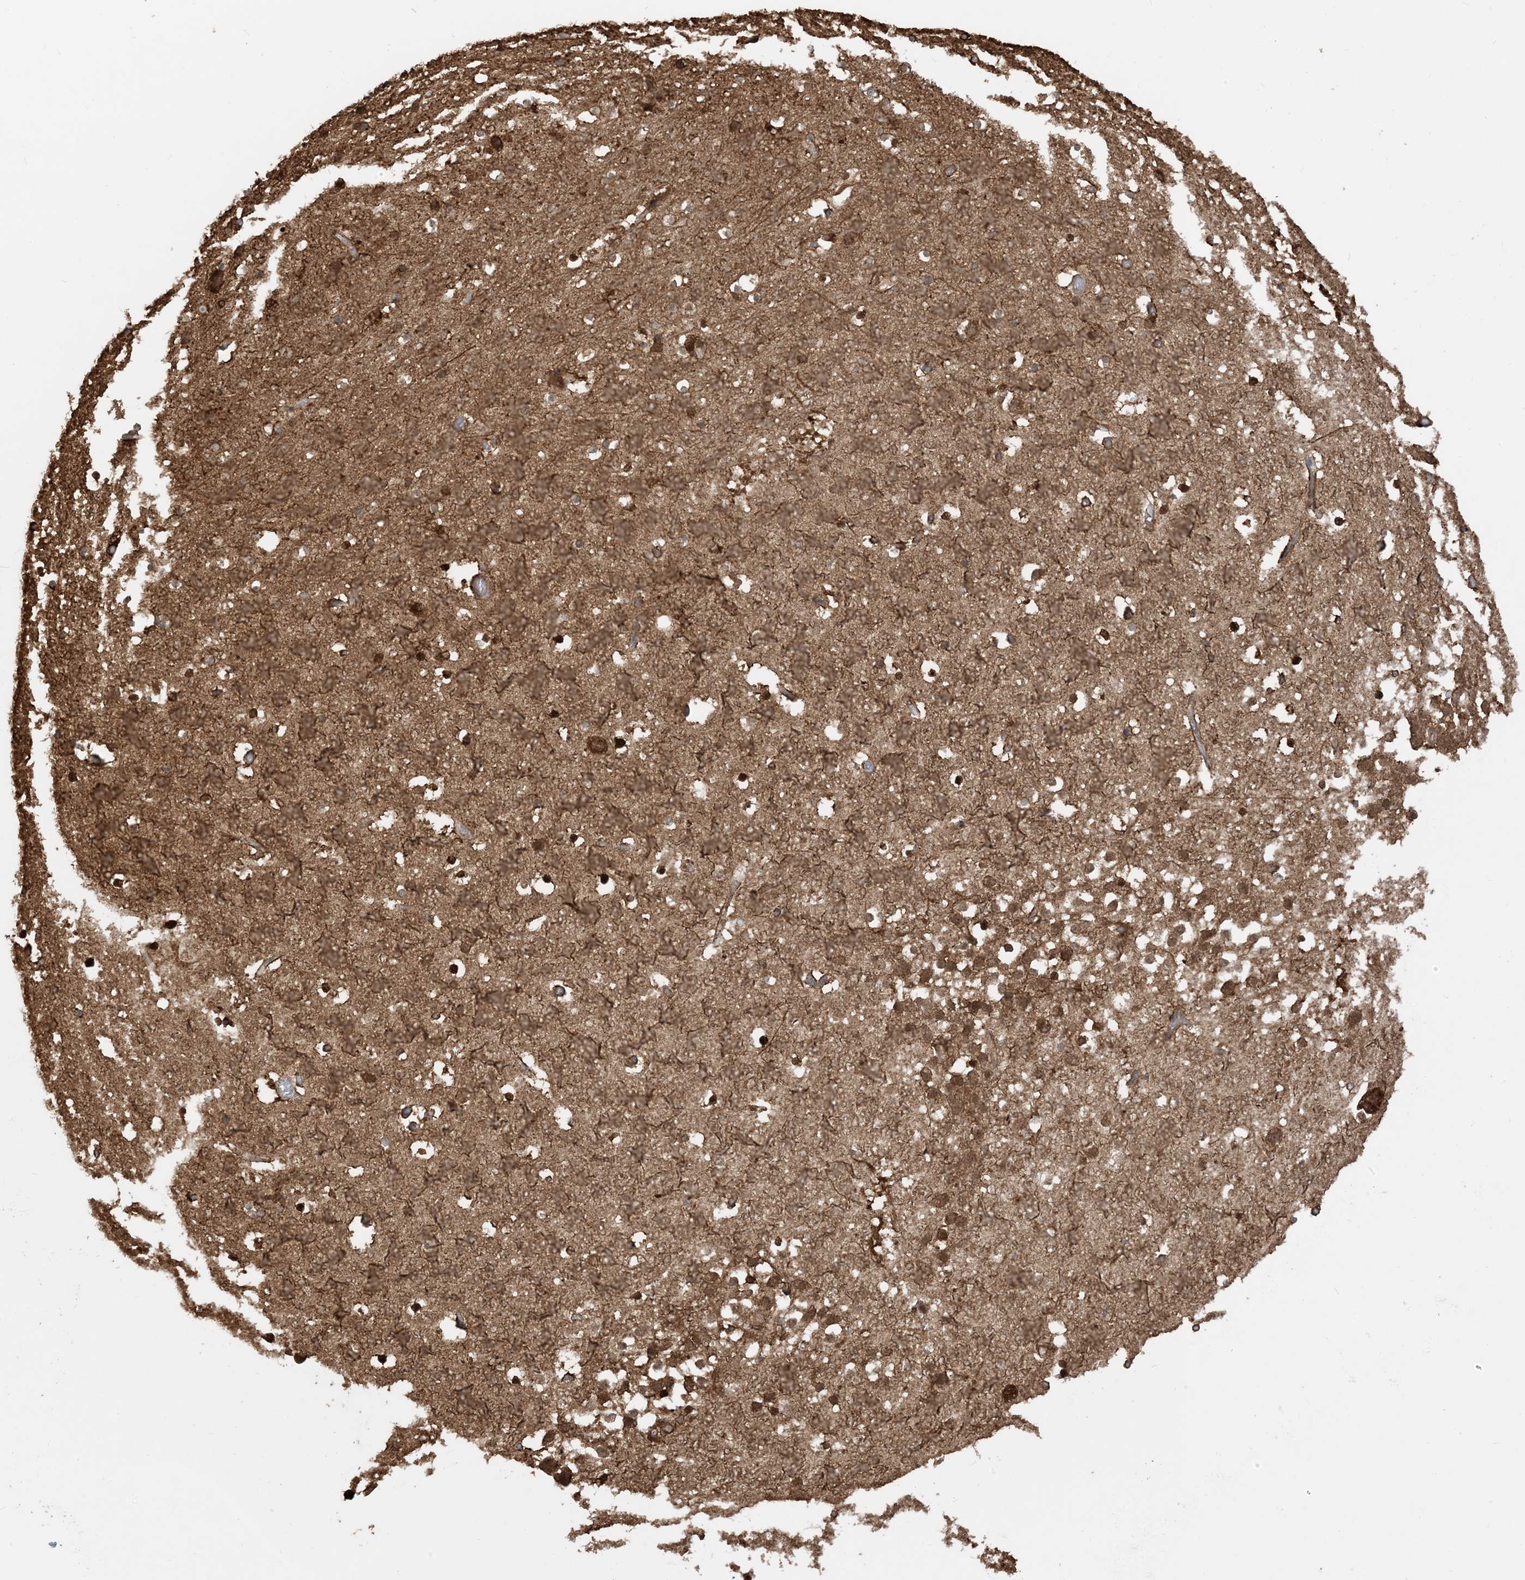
{"staining": {"intensity": "moderate", "quantity": ">75%", "location": "cytoplasmic/membranous,nuclear"}, "tissue": "hippocampus", "cell_type": "Glial cells", "image_type": "normal", "snomed": [{"axis": "morphology", "description": "Normal tissue, NOS"}, {"axis": "topography", "description": "Hippocampus"}], "caption": "Glial cells demonstrate medium levels of moderate cytoplasmic/membranous,nuclear positivity in approximately >75% of cells in normal human hippocampus.", "gene": "SRP72", "patient": {"sex": "female", "age": 52}}